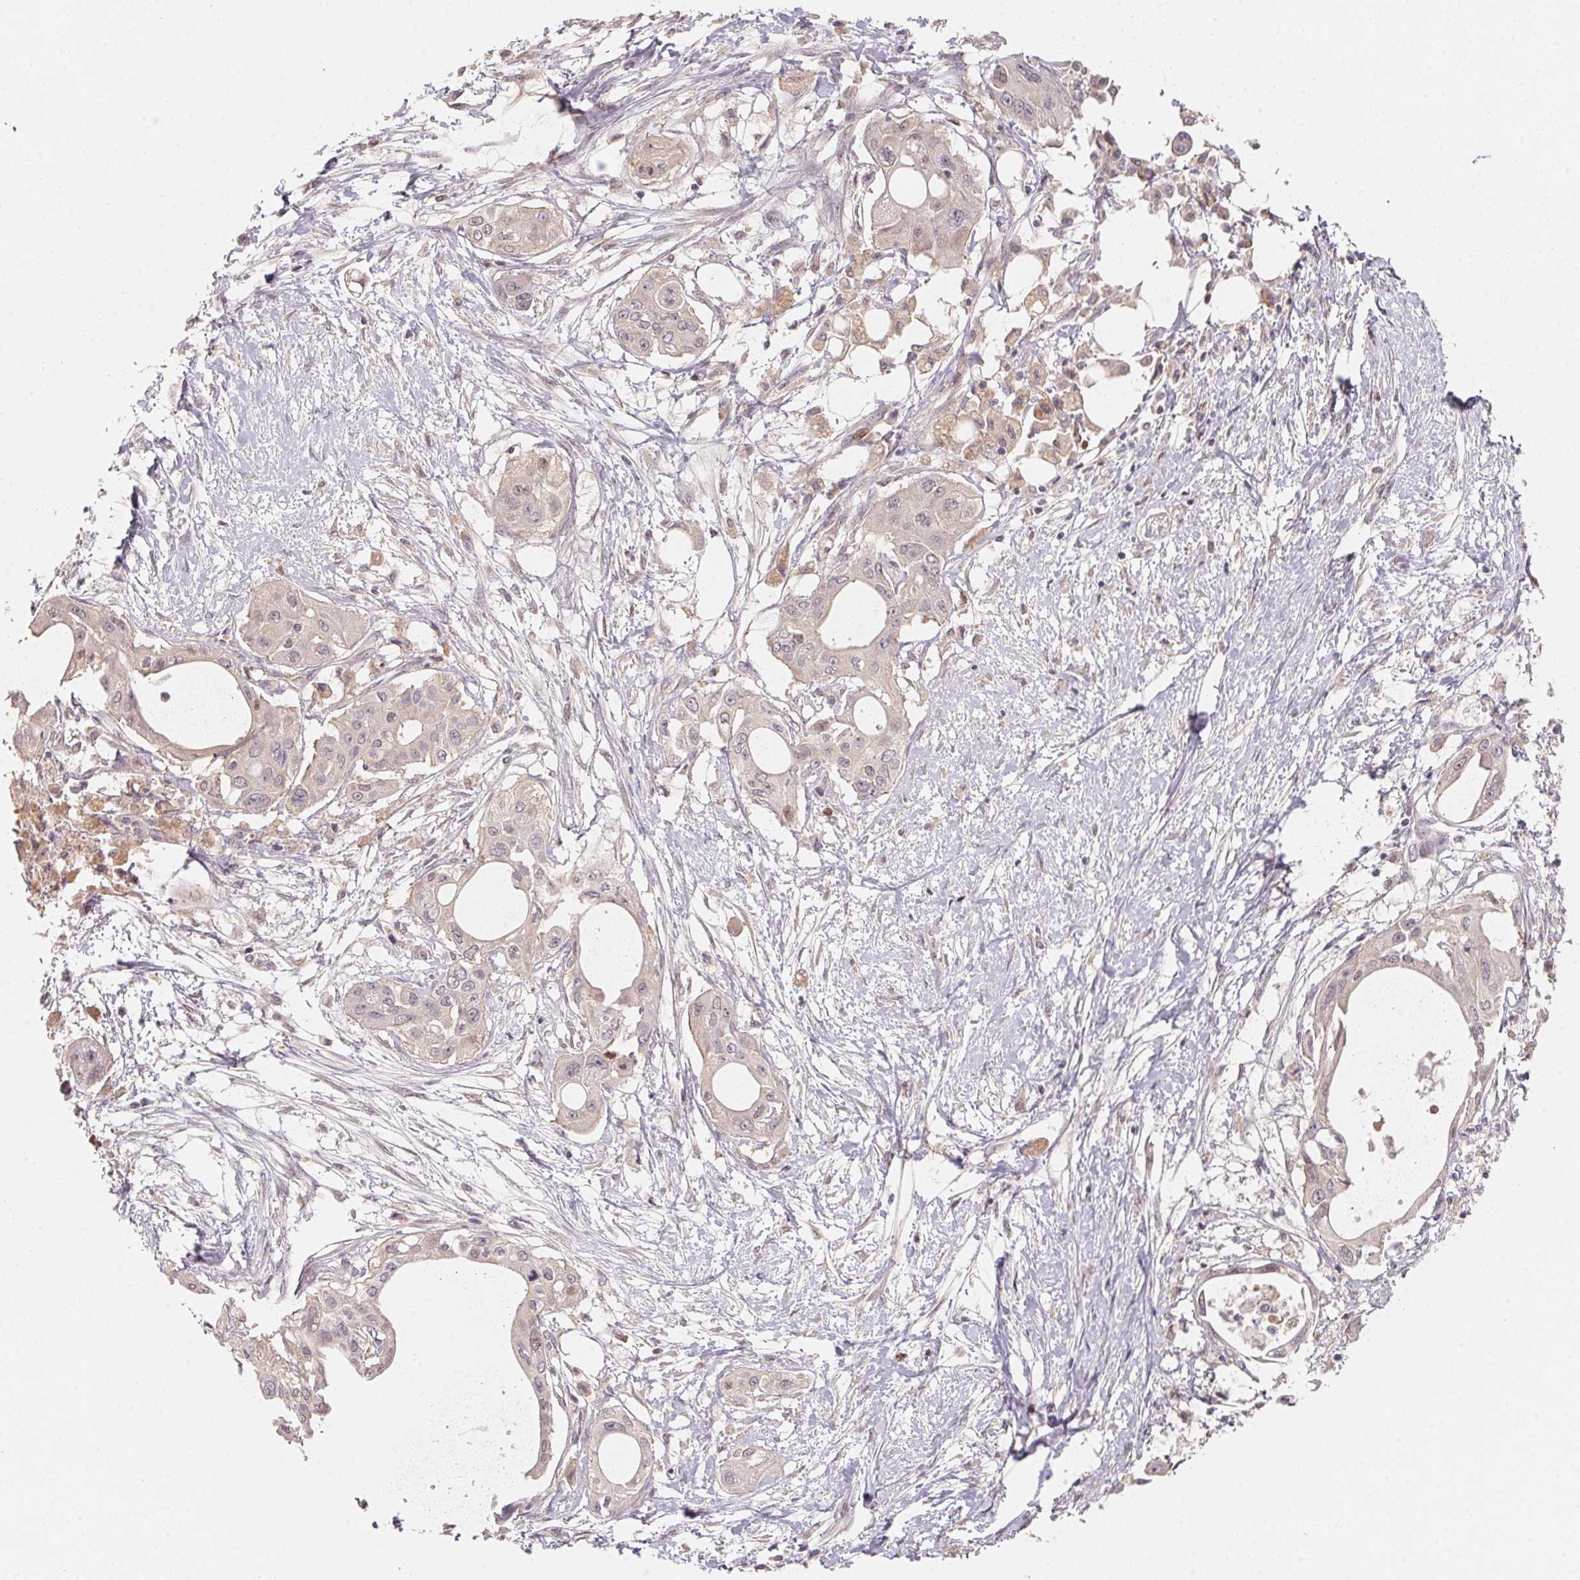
{"staining": {"intensity": "weak", "quantity": "<25%", "location": "cytoplasmic/membranous"}, "tissue": "pancreatic cancer", "cell_type": "Tumor cells", "image_type": "cancer", "snomed": [{"axis": "morphology", "description": "Adenocarcinoma, NOS"}, {"axis": "topography", "description": "Pancreas"}], "caption": "Human pancreatic cancer (adenocarcinoma) stained for a protein using IHC reveals no expression in tumor cells.", "gene": "KIFC1", "patient": {"sex": "female", "age": 68}}